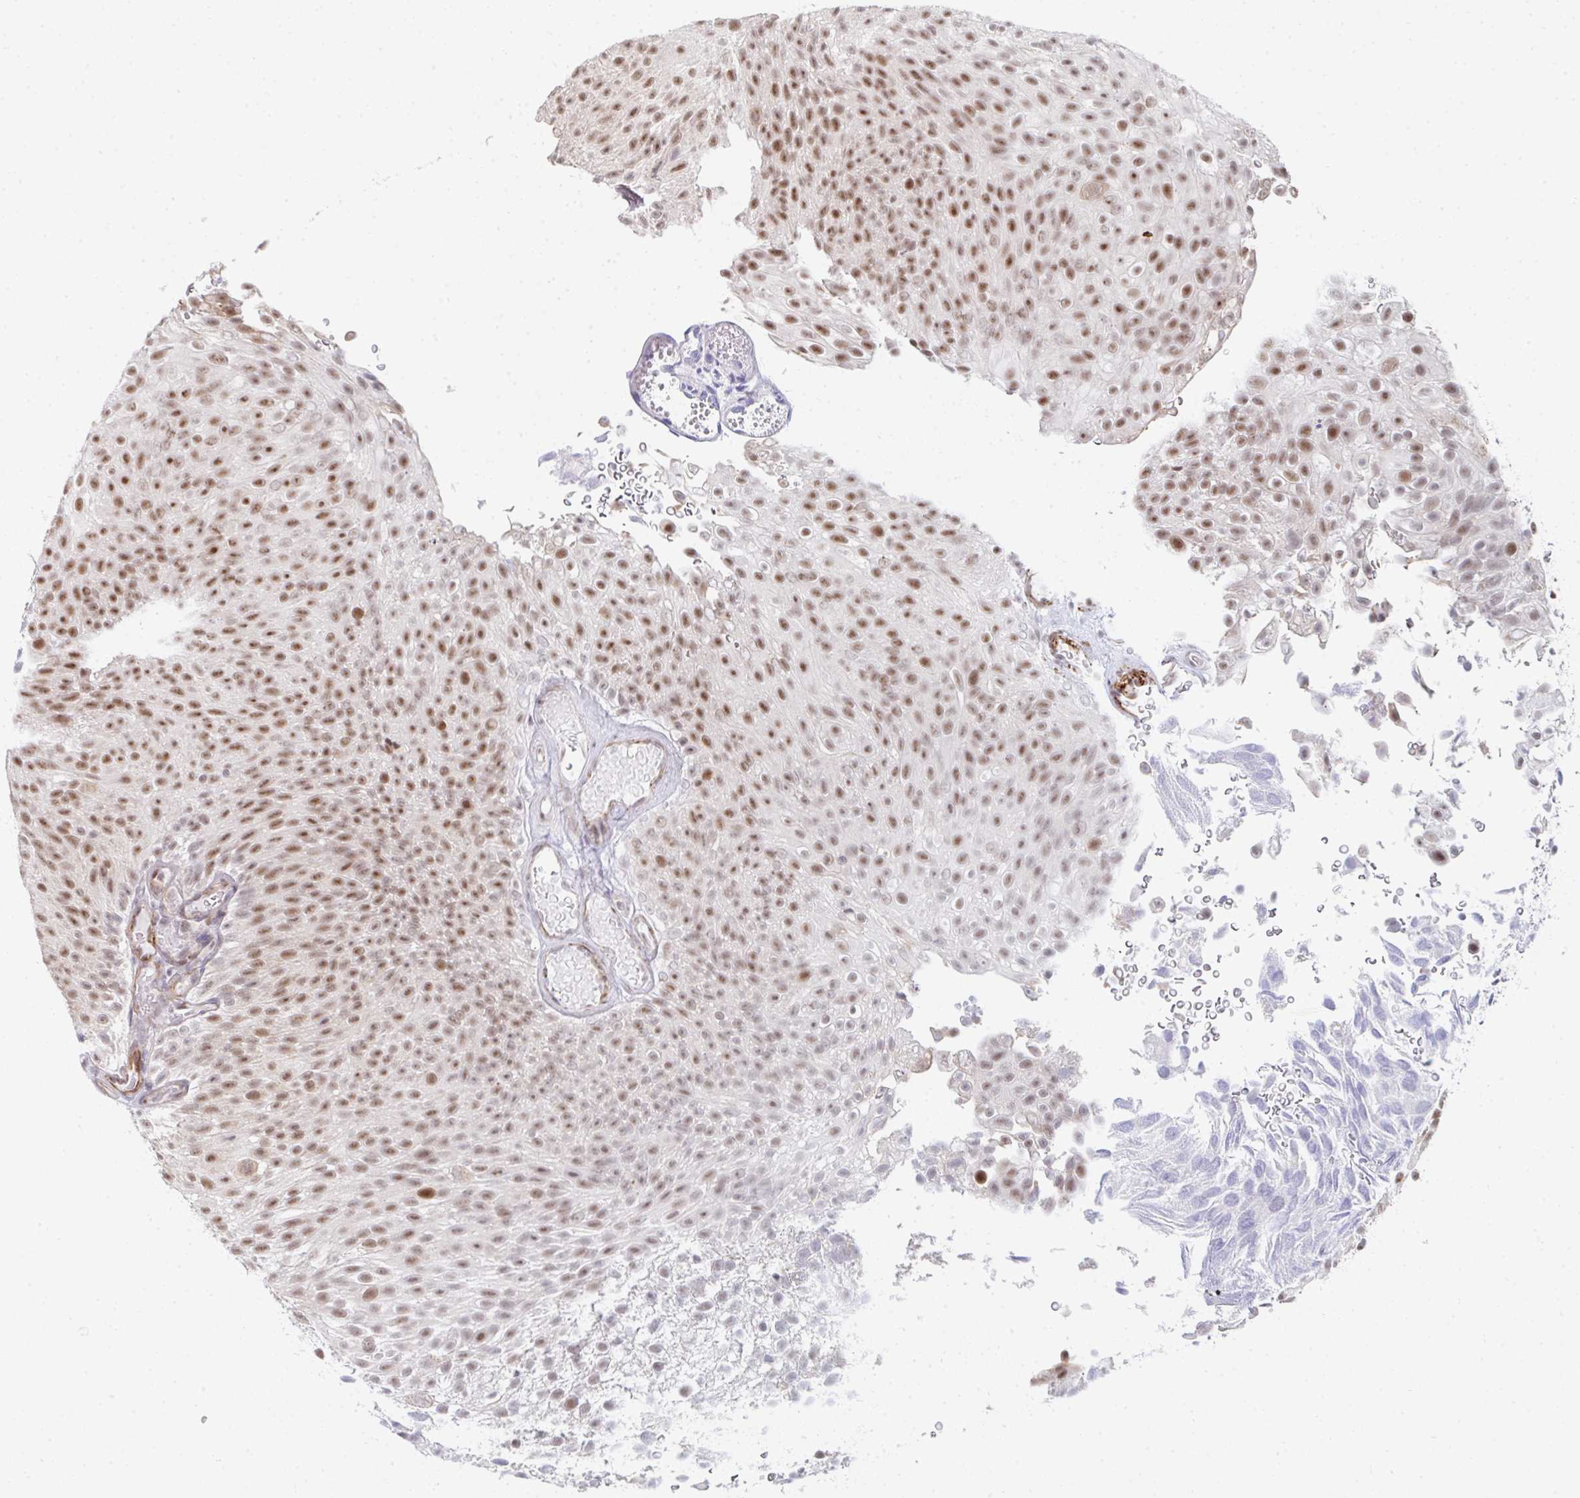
{"staining": {"intensity": "weak", "quantity": ">75%", "location": "nuclear"}, "tissue": "urothelial cancer", "cell_type": "Tumor cells", "image_type": "cancer", "snomed": [{"axis": "morphology", "description": "Urothelial carcinoma, Low grade"}, {"axis": "topography", "description": "Urinary bladder"}], "caption": "Immunohistochemistry of human low-grade urothelial carcinoma reveals low levels of weak nuclear positivity in approximately >75% of tumor cells.", "gene": "GINS2", "patient": {"sex": "male", "age": 78}}